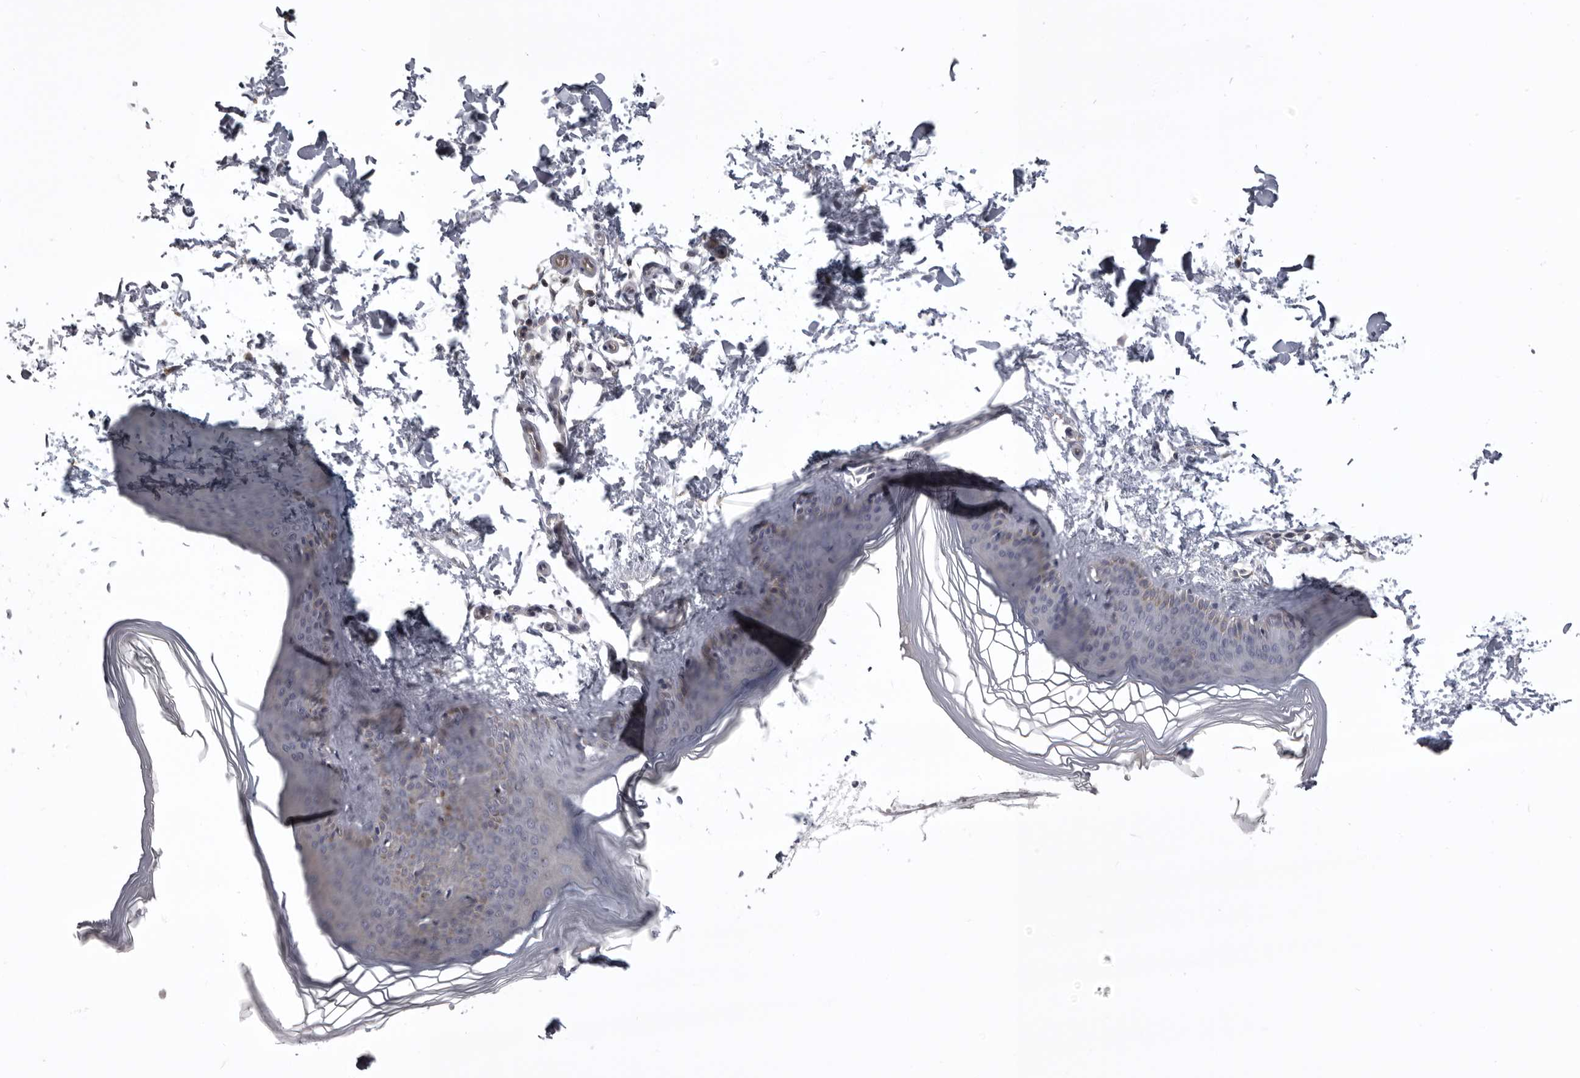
{"staining": {"intensity": "negative", "quantity": "none", "location": "none"}, "tissue": "skin", "cell_type": "Fibroblasts", "image_type": "normal", "snomed": [{"axis": "morphology", "description": "Normal tissue, NOS"}, {"axis": "topography", "description": "Skin"}], "caption": "This is an IHC micrograph of unremarkable human skin. There is no staining in fibroblasts.", "gene": "NCEH1", "patient": {"sex": "female", "age": 27}}